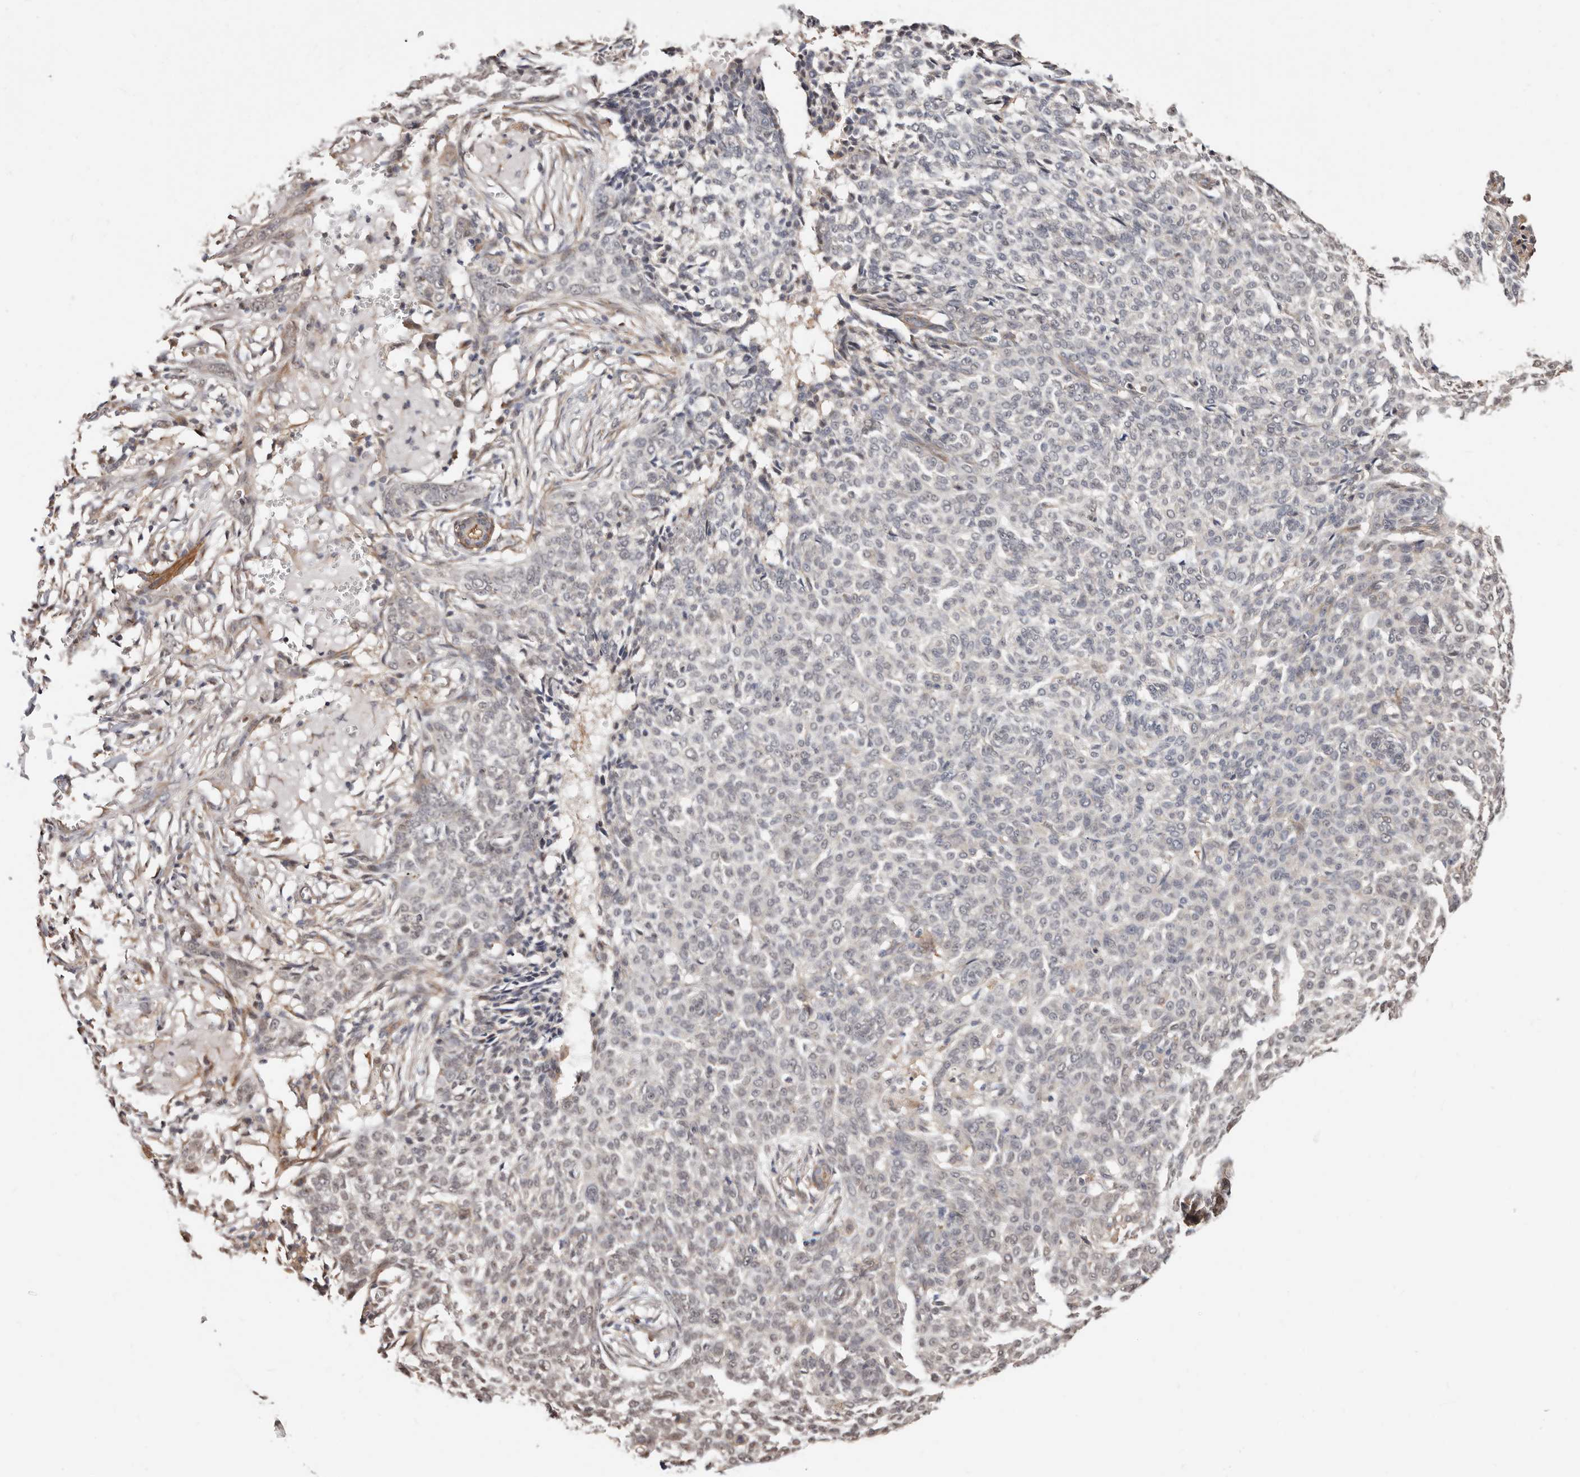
{"staining": {"intensity": "weak", "quantity": "<25%", "location": "cytoplasmic/membranous,nuclear"}, "tissue": "skin cancer", "cell_type": "Tumor cells", "image_type": "cancer", "snomed": [{"axis": "morphology", "description": "Basal cell carcinoma"}, {"axis": "topography", "description": "Skin"}], "caption": "Skin cancer stained for a protein using immunohistochemistry displays no expression tumor cells.", "gene": "TRIP13", "patient": {"sex": "male", "age": 85}}